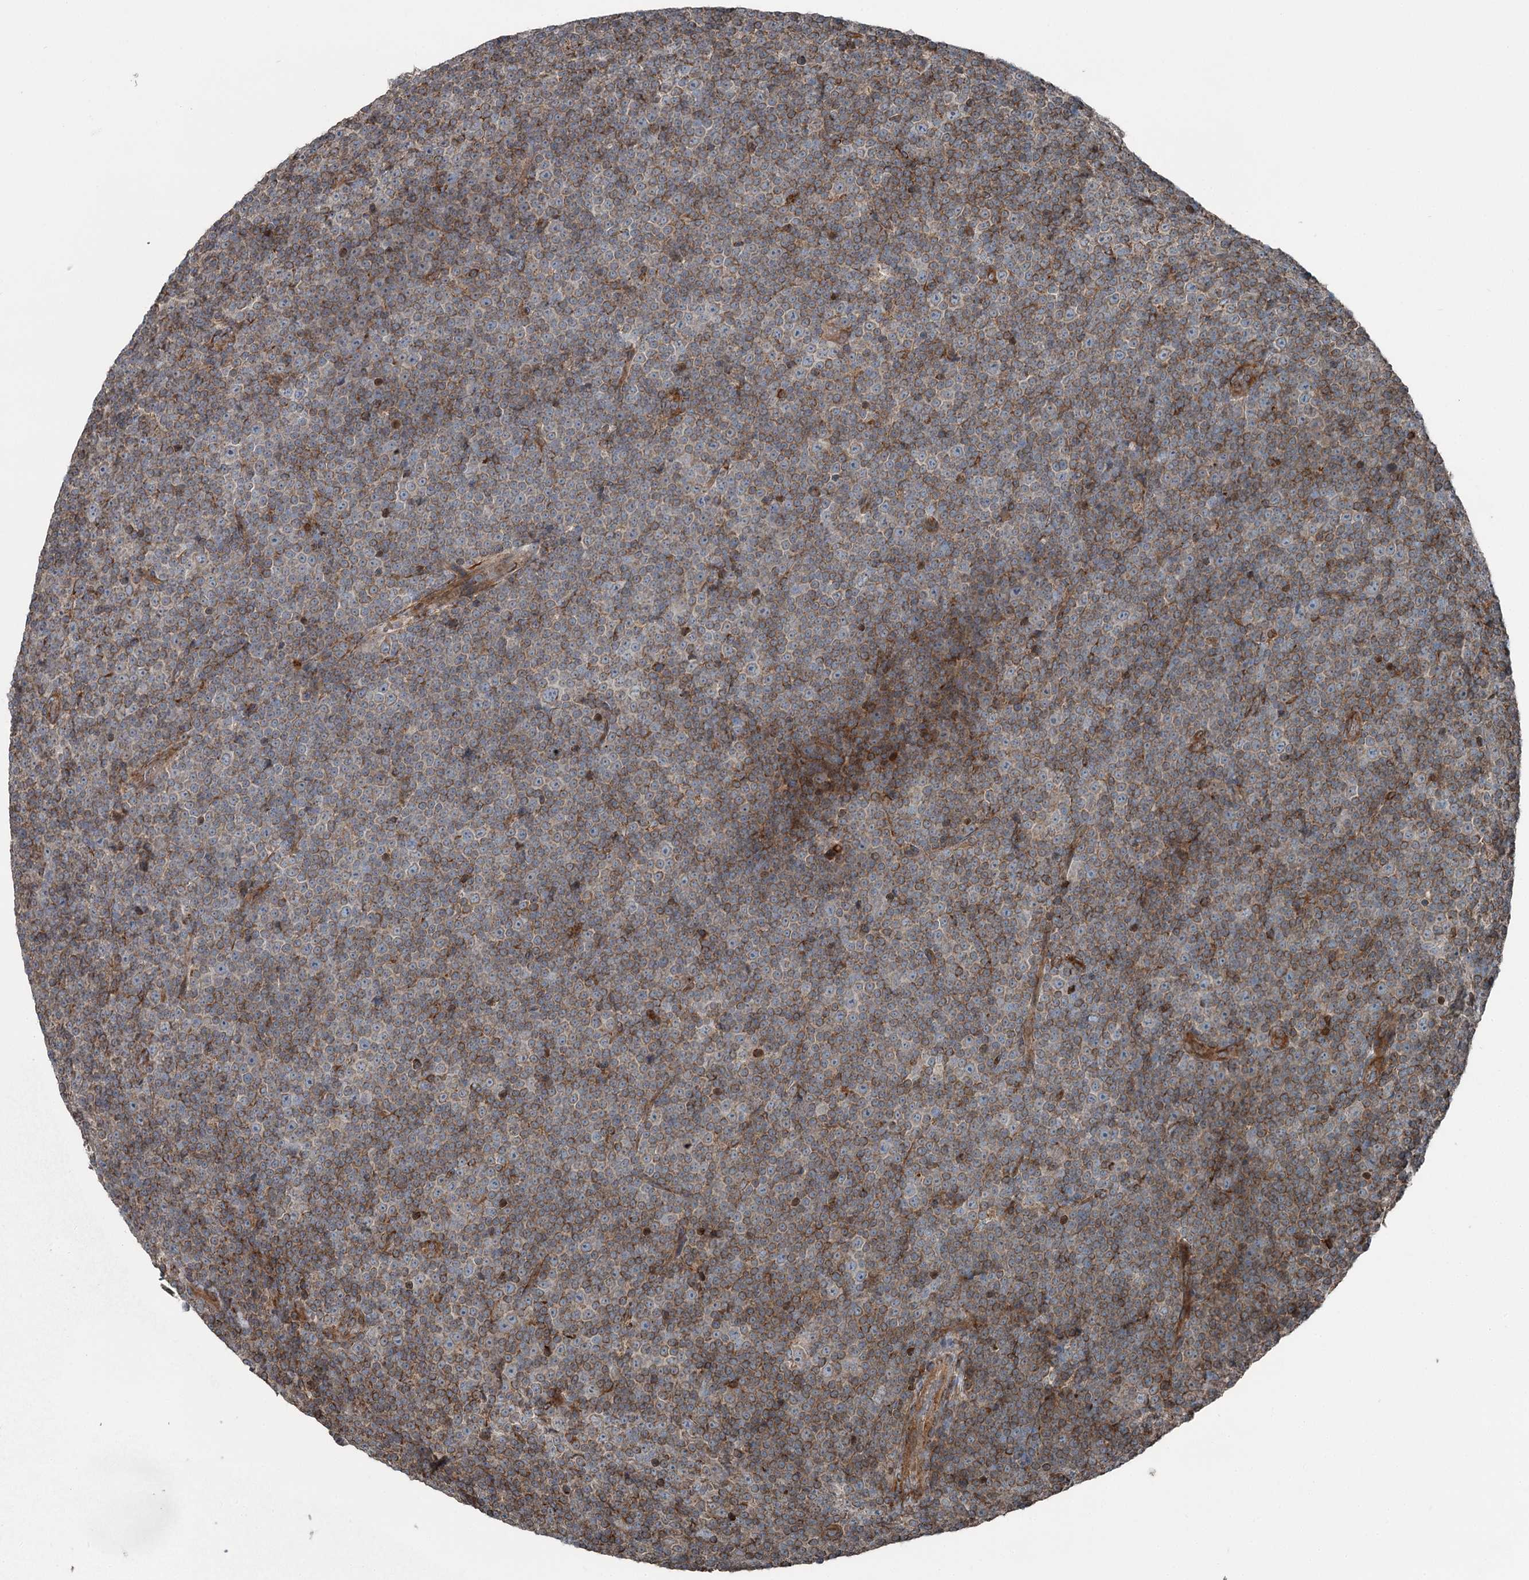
{"staining": {"intensity": "weak", "quantity": ">75%", "location": "cytoplasmic/membranous"}, "tissue": "lymphoma", "cell_type": "Tumor cells", "image_type": "cancer", "snomed": [{"axis": "morphology", "description": "Malignant lymphoma, non-Hodgkin's type, Low grade"}, {"axis": "topography", "description": "Lymph node"}], "caption": "Protein expression by immunohistochemistry reveals weak cytoplasmic/membranous positivity in approximately >75% of tumor cells in lymphoma.", "gene": "RASSF8", "patient": {"sex": "female", "age": 67}}